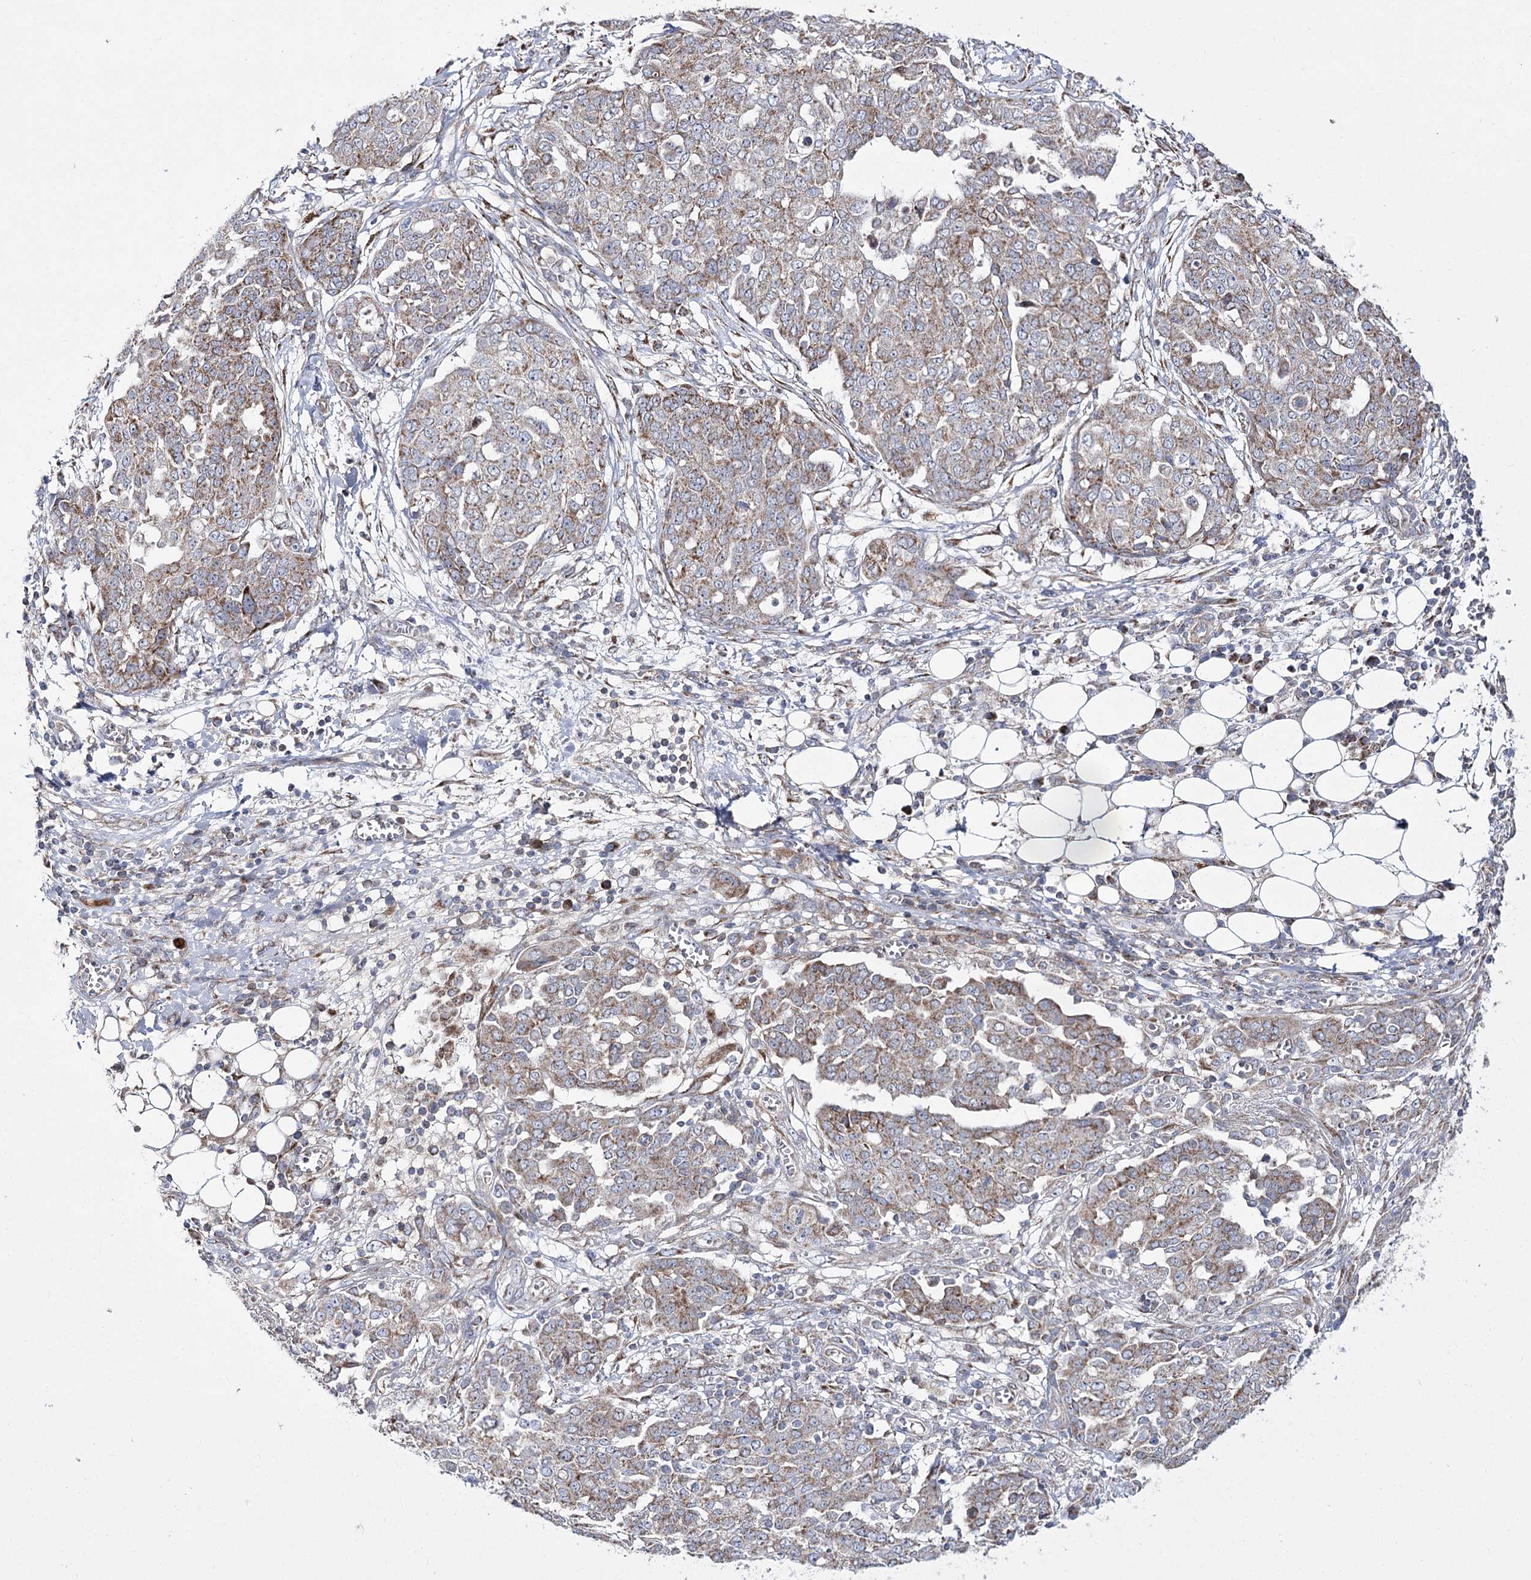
{"staining": {"intensity": "moderate", "quantity": ">75%", "location": "cytoplasmic/membranous"}, "tissue": "ovarian cancer", "cell_type": "Tumor cells", "image_type": "cancer", "snomed": [{"axis": "morphology", "description": "Cystadenocarcinoma, serous, NOS"}, {"axis": "topography", "description": "Soft tissue"}, {"axis": "topography", "description": "Ovary"}], "caption": "DAB immunohistochemical staining of human ovarian serous cystadenocarcinoma displays moderate cytoplasmic/membranous protein positivity in approximately >75% of tumor cells.", "gene": "NADK2", "patient": {"sex": "female", "age": 57}}